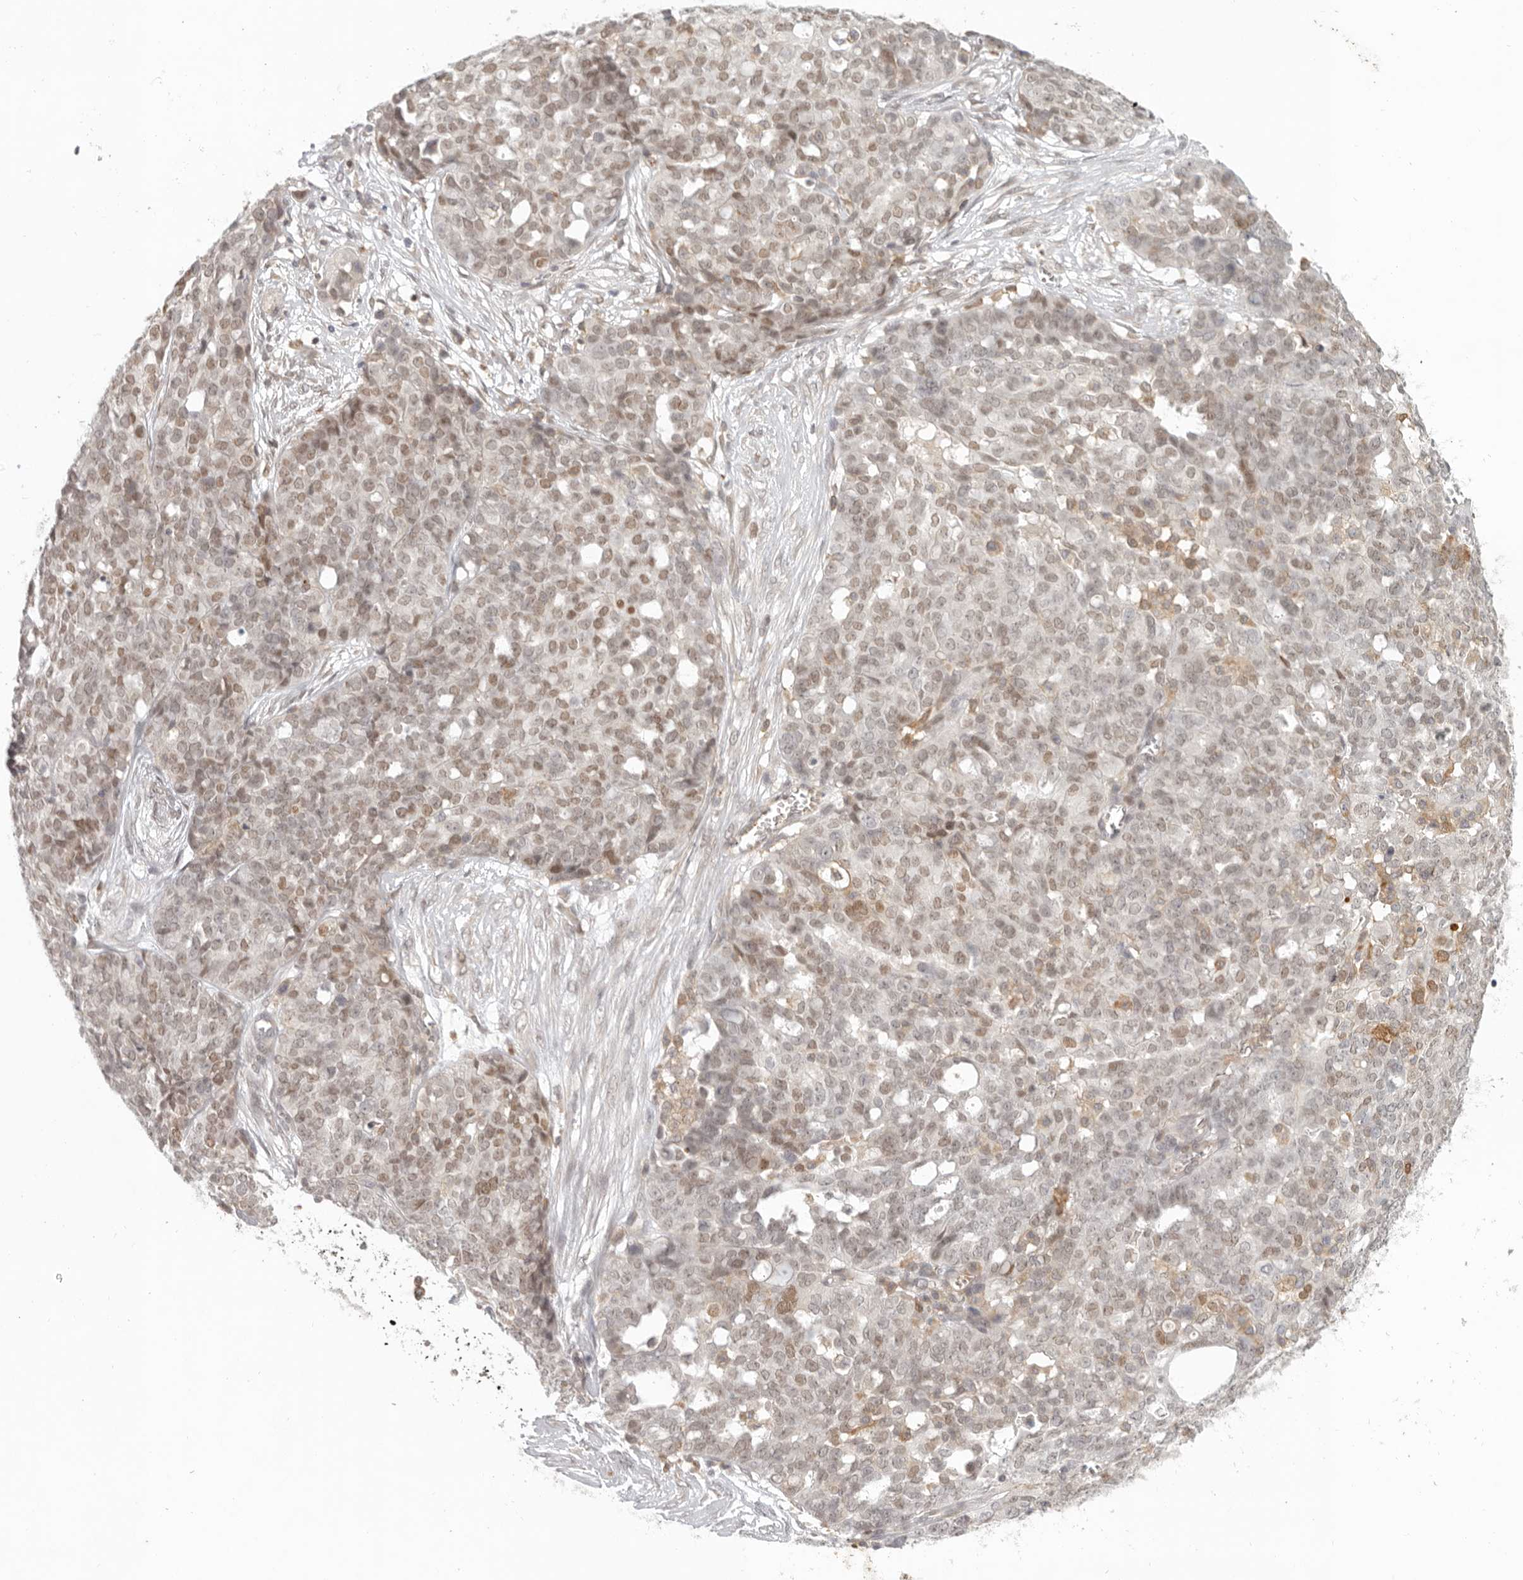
{"staining": {"intensity": "moderate", "quantity": ">75%", "location": "nuclear"}, "tissue": "ovarian cancer", "cell_type": "Tumor cells", "image_type": "cancer", "snomed": [{"axis": "morphology", "description": "Cystadenocarcinoma, serous, NOS"}, {"axis": "topography", "description": "Soft tissue"}, {"axis": "topography", "description": "Ovary"}], "caption": "Serous cystadenocarcinoma (ovarian) stained with DAB immunohistochemistry displays medium levels of moderate nuclear expression in approximately >75% of tumor cells.", "gene": "AHDC1", "patient": {"sex": "female", "age": 57}}